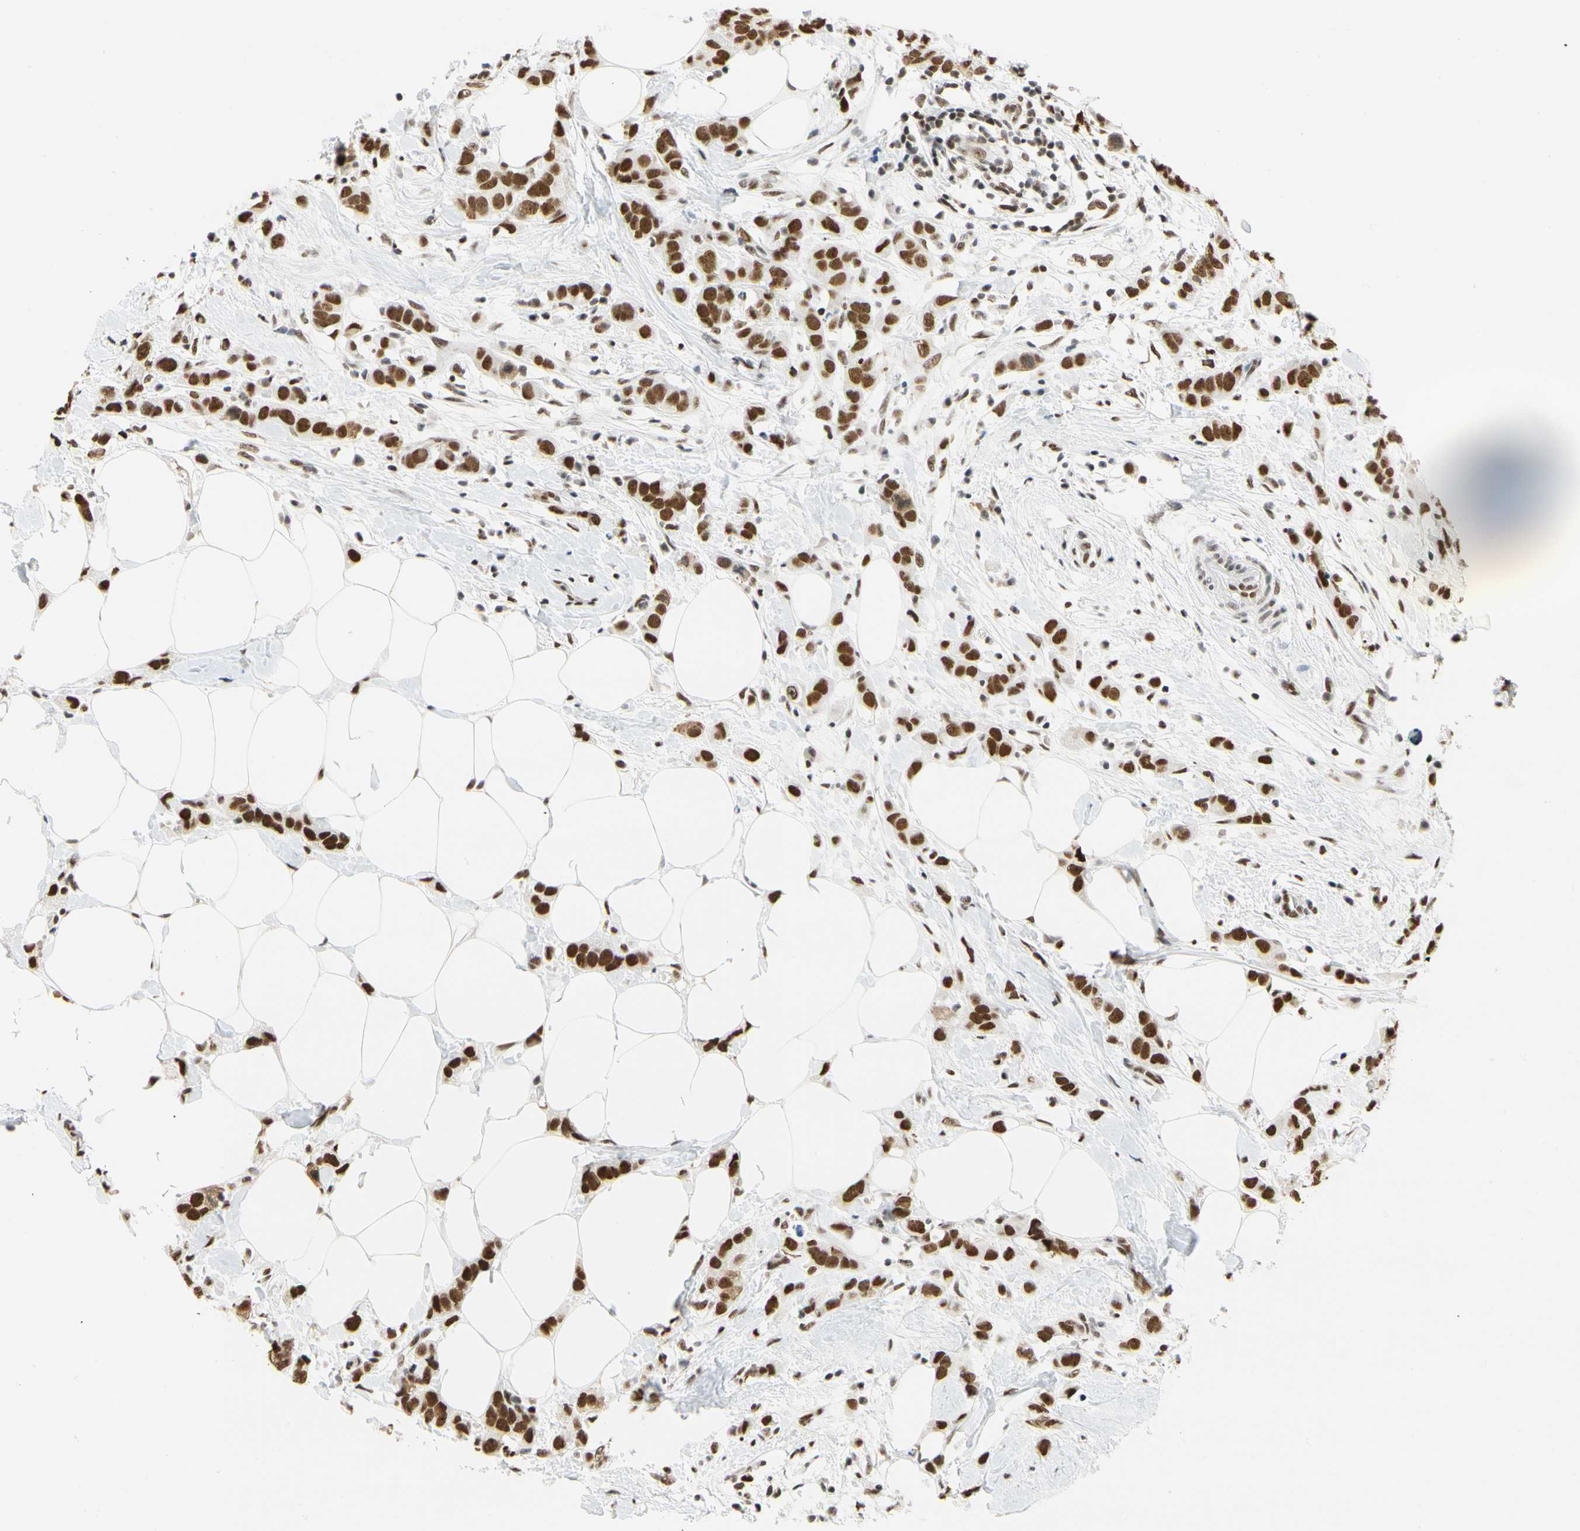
{"staining": {"intensity": "strong", "quantity": ">75%", "location": "nuclear"}, "tissue": "breast cancer", "cell_type": "Tumor cells", "image_type": "cancer", "snomed": [{"axis": "morphology", "description": "Normal tissue, NOS"}, {"axis": "morphology", "description": "Duct carcinoma"}, {"axis": "topography", "description": "Breast"}], "caption": "The photomicrograph exhibits staining of infiltrating ductal carcinoma (breast), revealing strong nuclear protein expression (brown color) within tumor cells.", "gene": "ZSCAN16", "patient": {"sex": "female", "age": 50}}